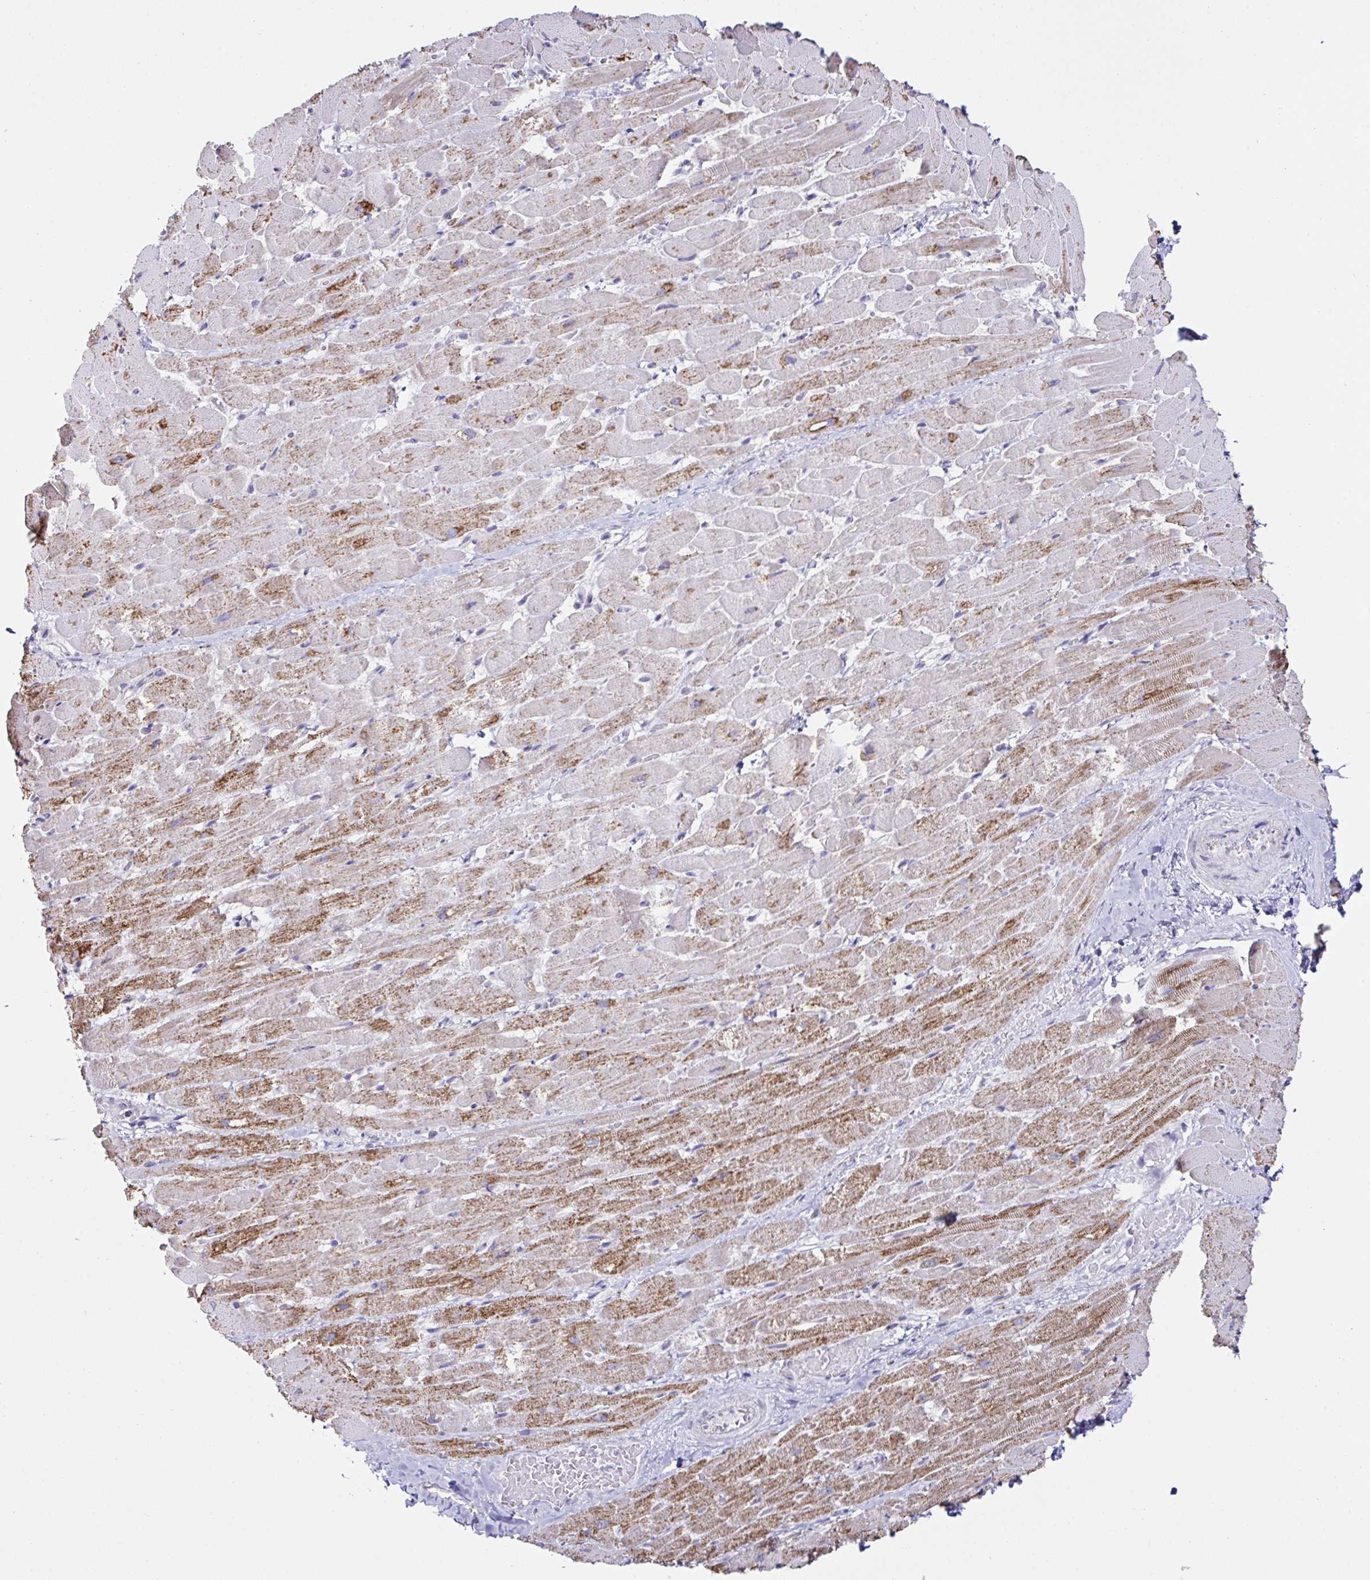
{"staining": {"intensity": "moderate", "quantity": "25%-75%", "location": "cytoplasmic/membranous"}, "tissue": "heart muscle", "cell_type": "Cardiomyocytes", "image_type": "normal", "snomed": [{"axis": "morphology", "description": "Normal tissue, NOS"}, {"axis": "topography", "description": "Heart"}], "caption": "Heart muscle stained with a brown dye shows moderate cytoplasmic/membranous positive expression in approximately 25%-75% of cardiomyocytes.", "gene": "FAU", "patient": {"sex": "male", "age": 37}}